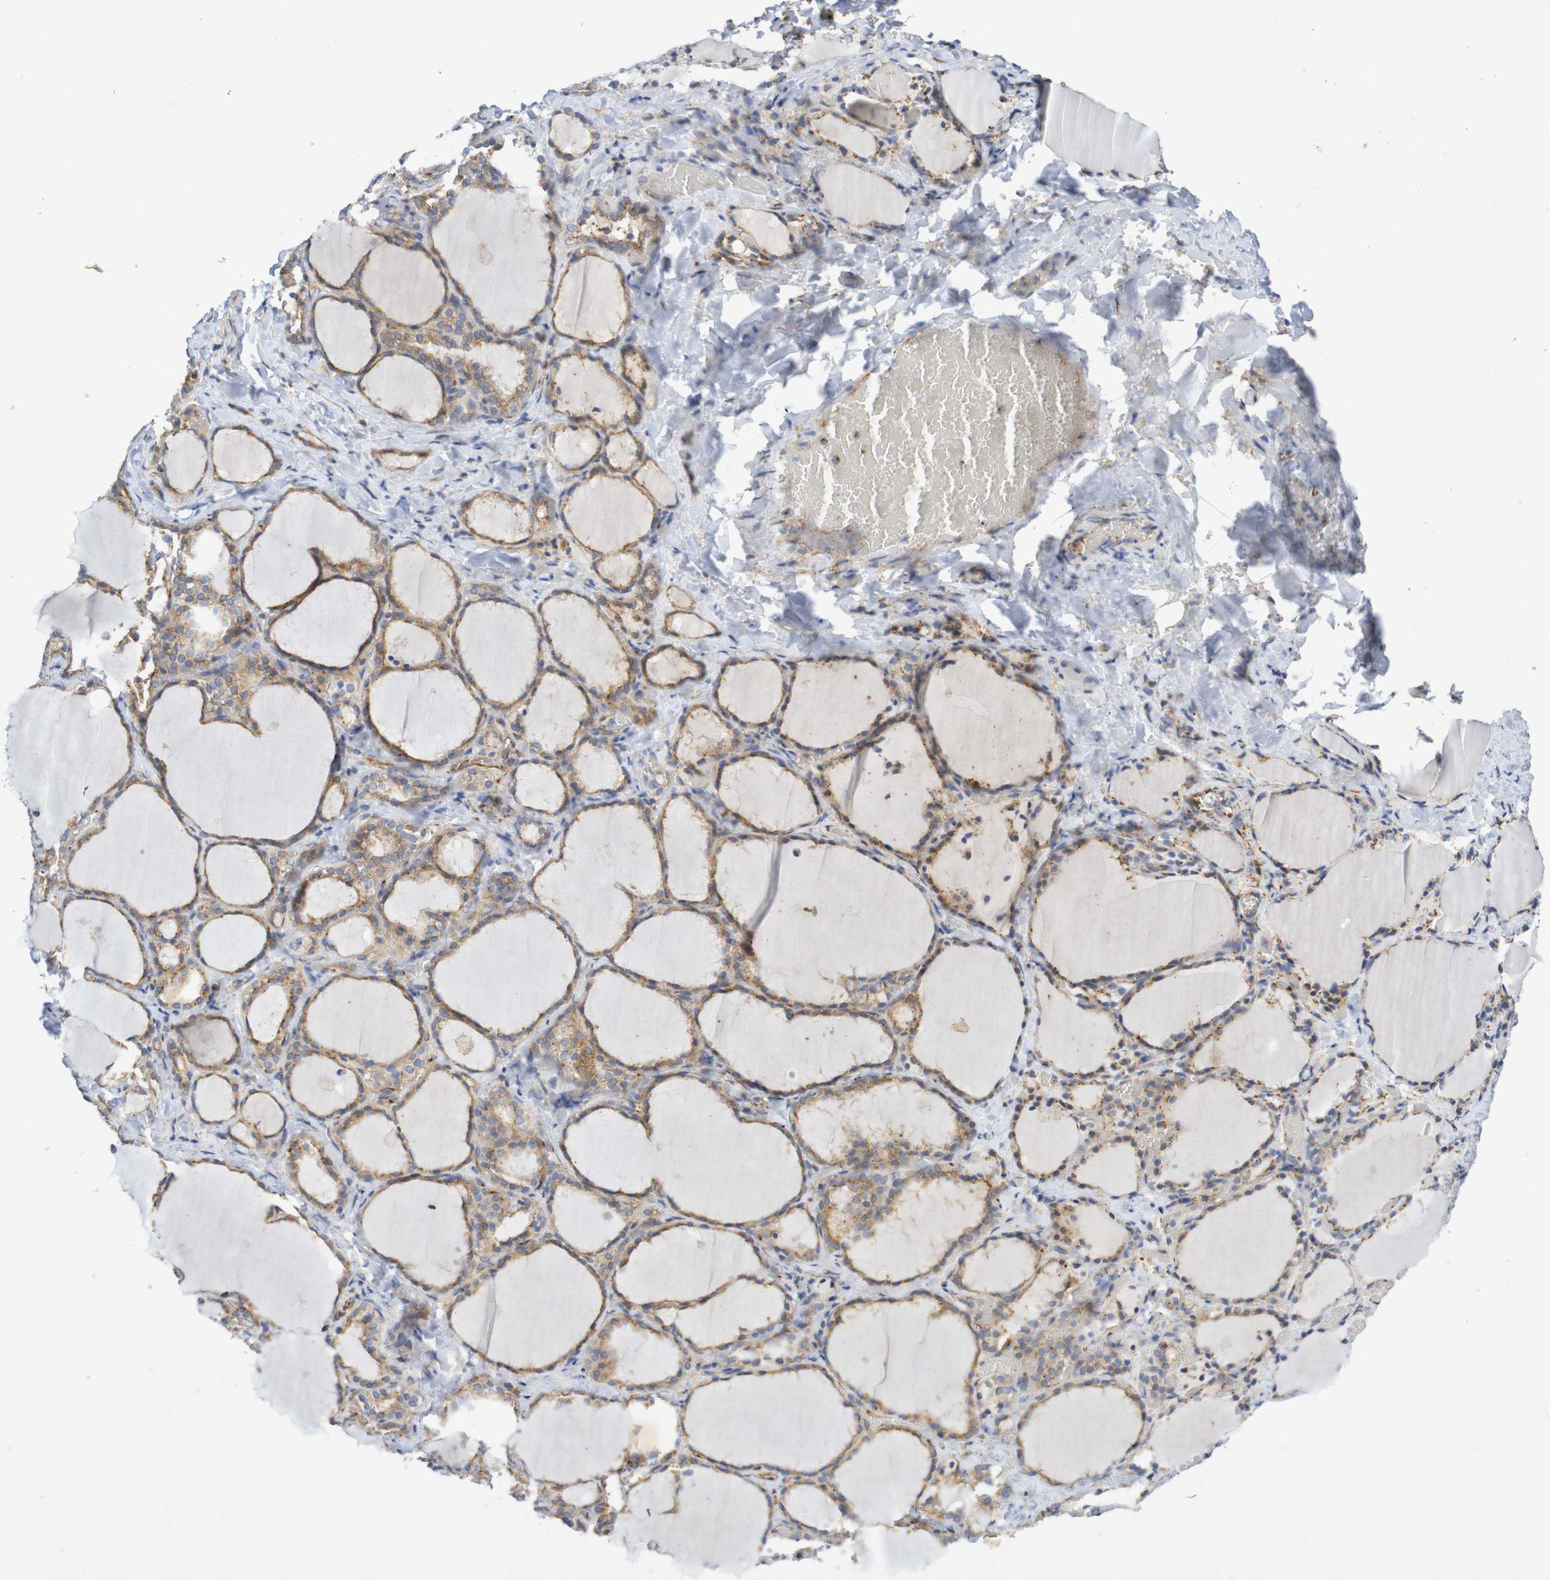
{"staining": {"intensity": "moderate", "quantity": ">75%", "location": "cytoplasmic/membranous"}, "tissue": "thyroid gland", "cell_type": "Glandular cells", "image_type": "normal", "snomed": [{"axis": "morphology", "description": "Normal tissue, NOS"}, {"axis": "morphology", "description": "Papillary adenocarcinoma, NOS"}, {"axis": "topography", "description": "Thyroid gland"}], "caption": "Immunohistochemistry image of unremarkable thyroid gland: human thyroid gland stained using IHC exhibits medium levels of moderate protein expression localized specifically in the cytoplasmic/membranous of glandular cells, appearing as a cytoplasmic/membranous brown color.", "gene": "DCP2", "patient": {"sex": "female", "age": 30}}